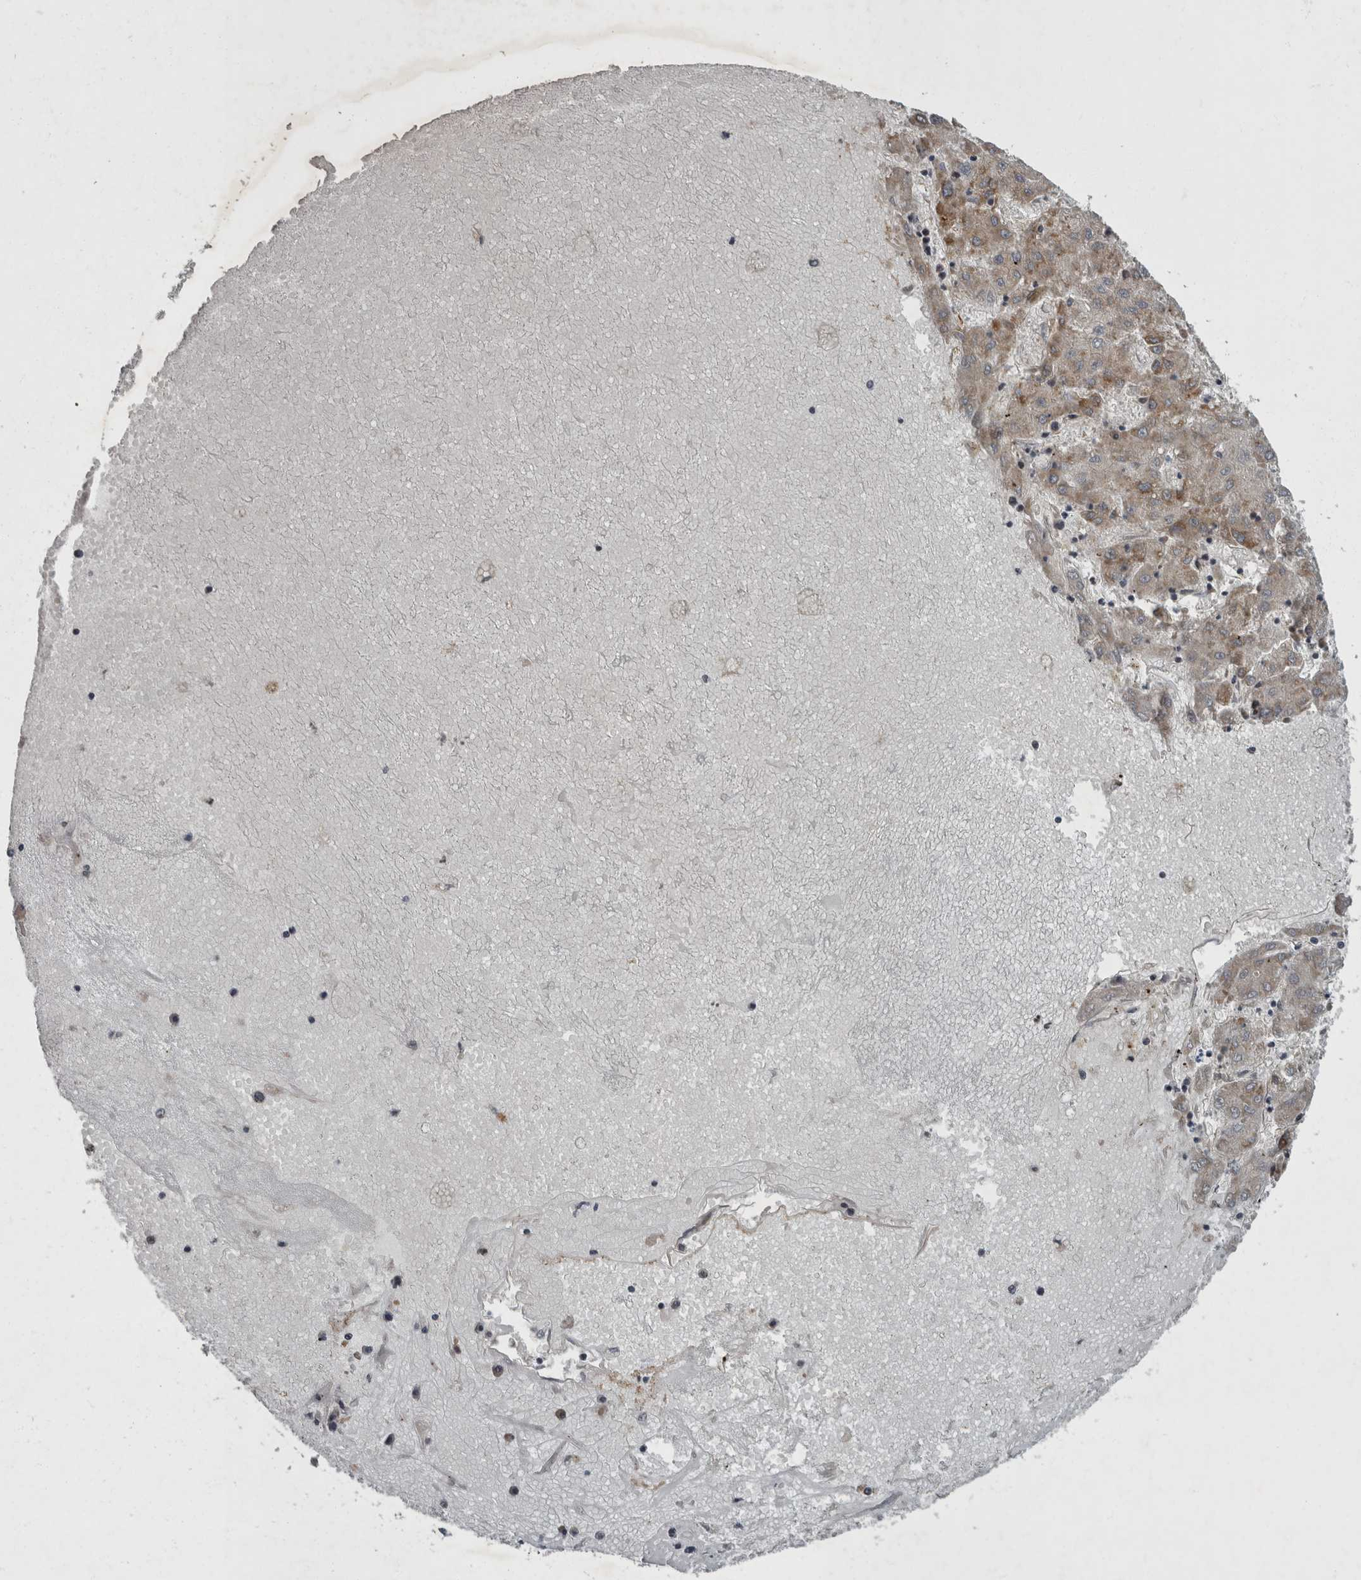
{"staining": {"intensity": "weak", "quantity": "<25%", "location": "cytoplasmic/membranous"}, "tissue": "liver cancer", "cell_type": "Tumor cells", "image_type": "cancer", "snomed": [{"axis": "morphology", "description": "Carcinoma, Hepatocellular, NOS"}, {"axis": "topography", "description": "Liver"}], "caption": "A histopathology image of liver cancer (hepatocellular carcinoma) stained for a protein displays no brown staining in tumor cells.", "gene": "VEGFD", "patient": {"sex": "male", "age": 72}}